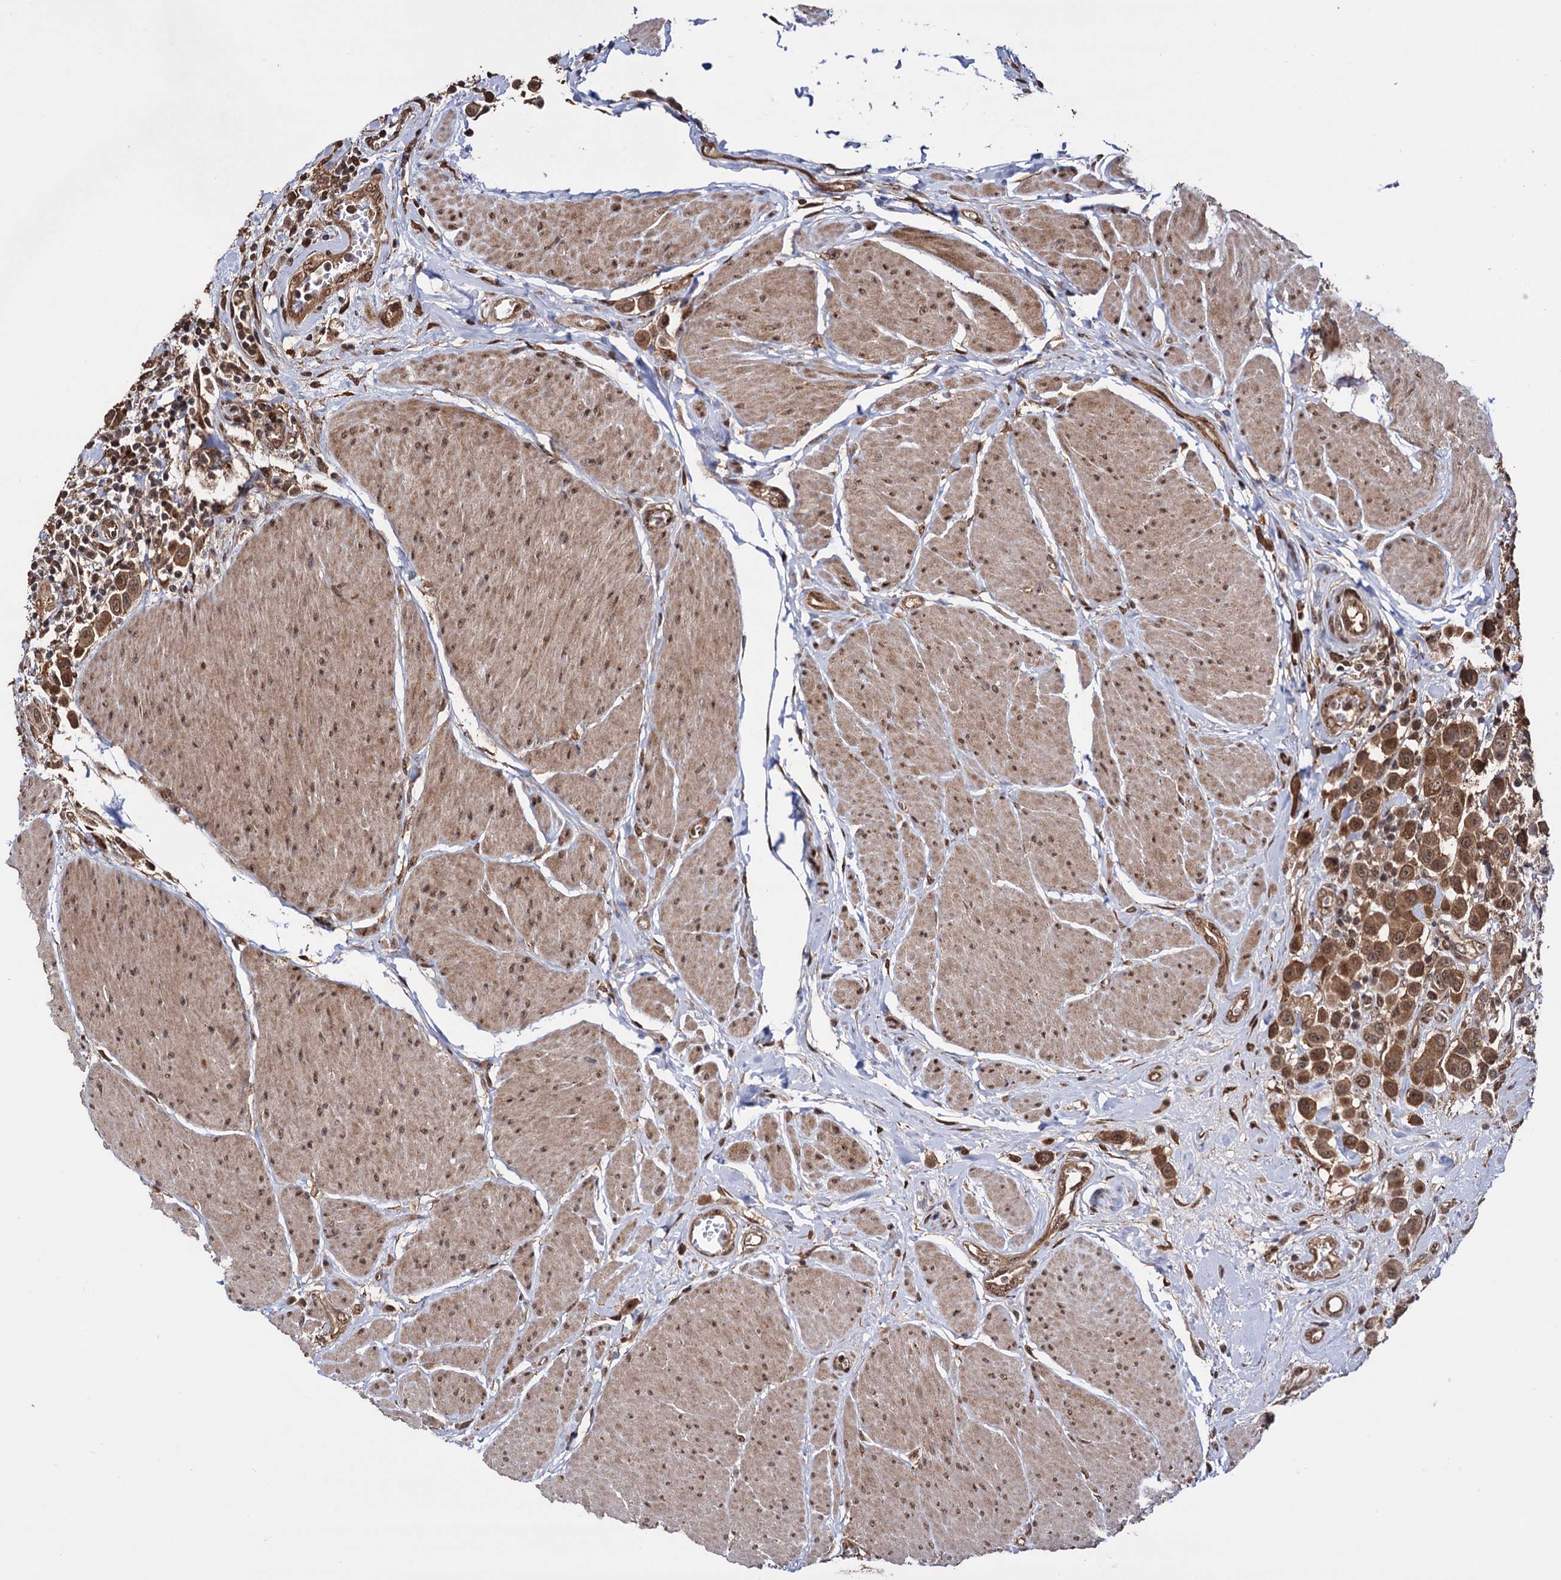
{"staining": {"intensity": "moderate", "quantity": ">75%", "location": "cytoplasmic/membranous,nuclear"}, "tissue": "urothelial cancer", "cell_type": "Tumor cells", "image_type": "cancer", "snomed": [{"axis": "morphology", "description": "Urothelial carcinoma, High grade"}, {"axis": "topography", "description": "Urinary bladder"}], "caption": "Tumor cells show medium levels of moderate cytoplasmic/membranous and nuclear positivity in approximately >75% of cells in urothelial cancer. The staining is performed using DAB (3,3'-diaminobenzidine) brown chromogen to label protein expression. The nuclei are counter-stained blue using hematoxylin.", "gene": "PIGB", "patient": {"sex": "male", "age": 50}}